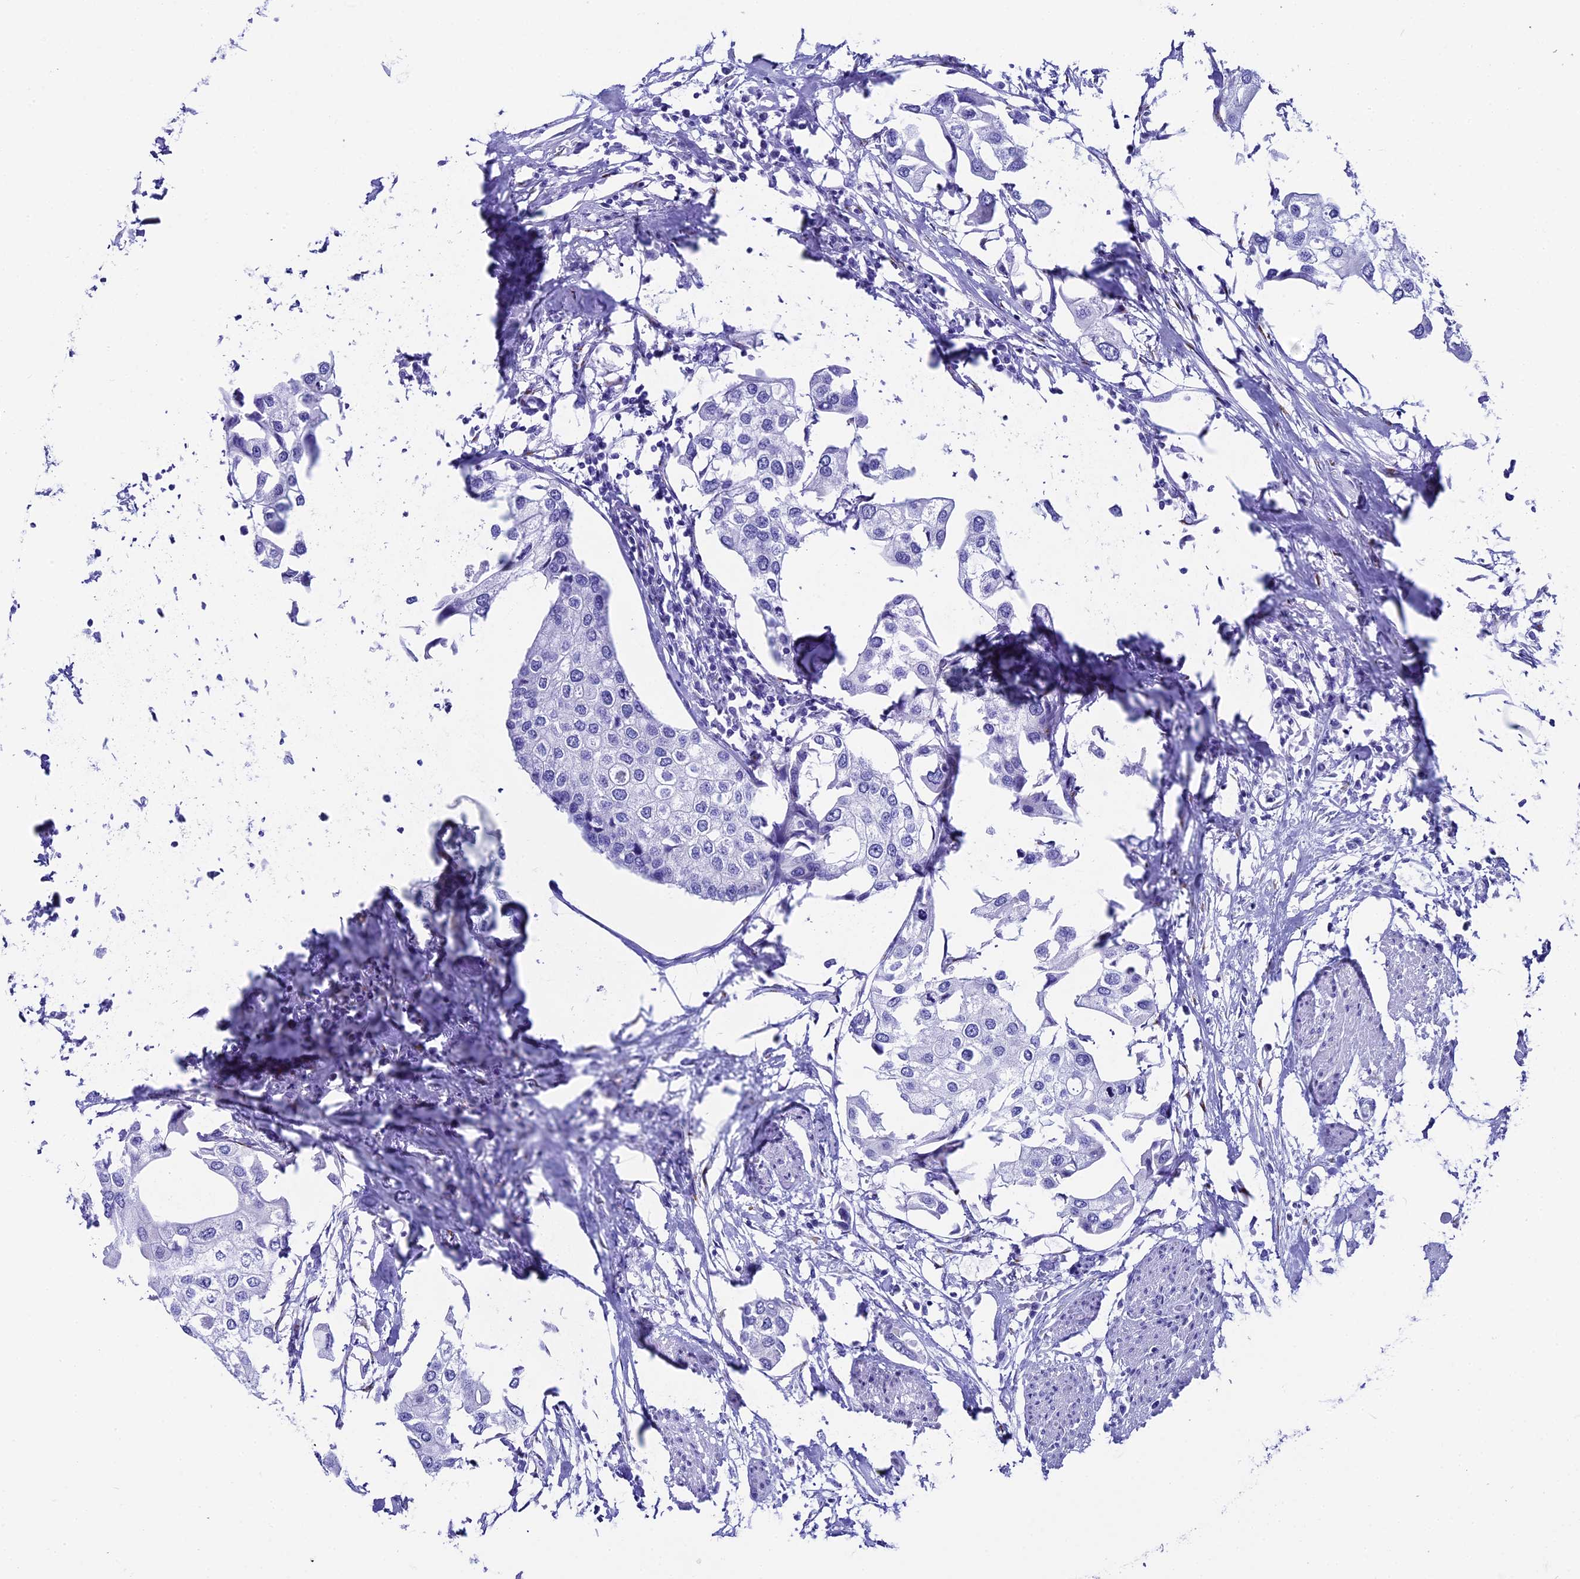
{"staining": {"intensity": "negative", "quantity": "none", "location": "none"}, "tissue": "urothelial cancer", "cell_type": "Tumor cells", "image_type": "cancer", "snomed": [{"axis": "morphology", "description": "Urothelial carcinoma, High grade"}, {"axis": "topography", "description": "Urinary bladder"}], "caption": "IHC of human urothelial cancer reveals no staining in tumor cells.", "gene": "AP3B2", "patient": {"sex": "male", "age": 64}}